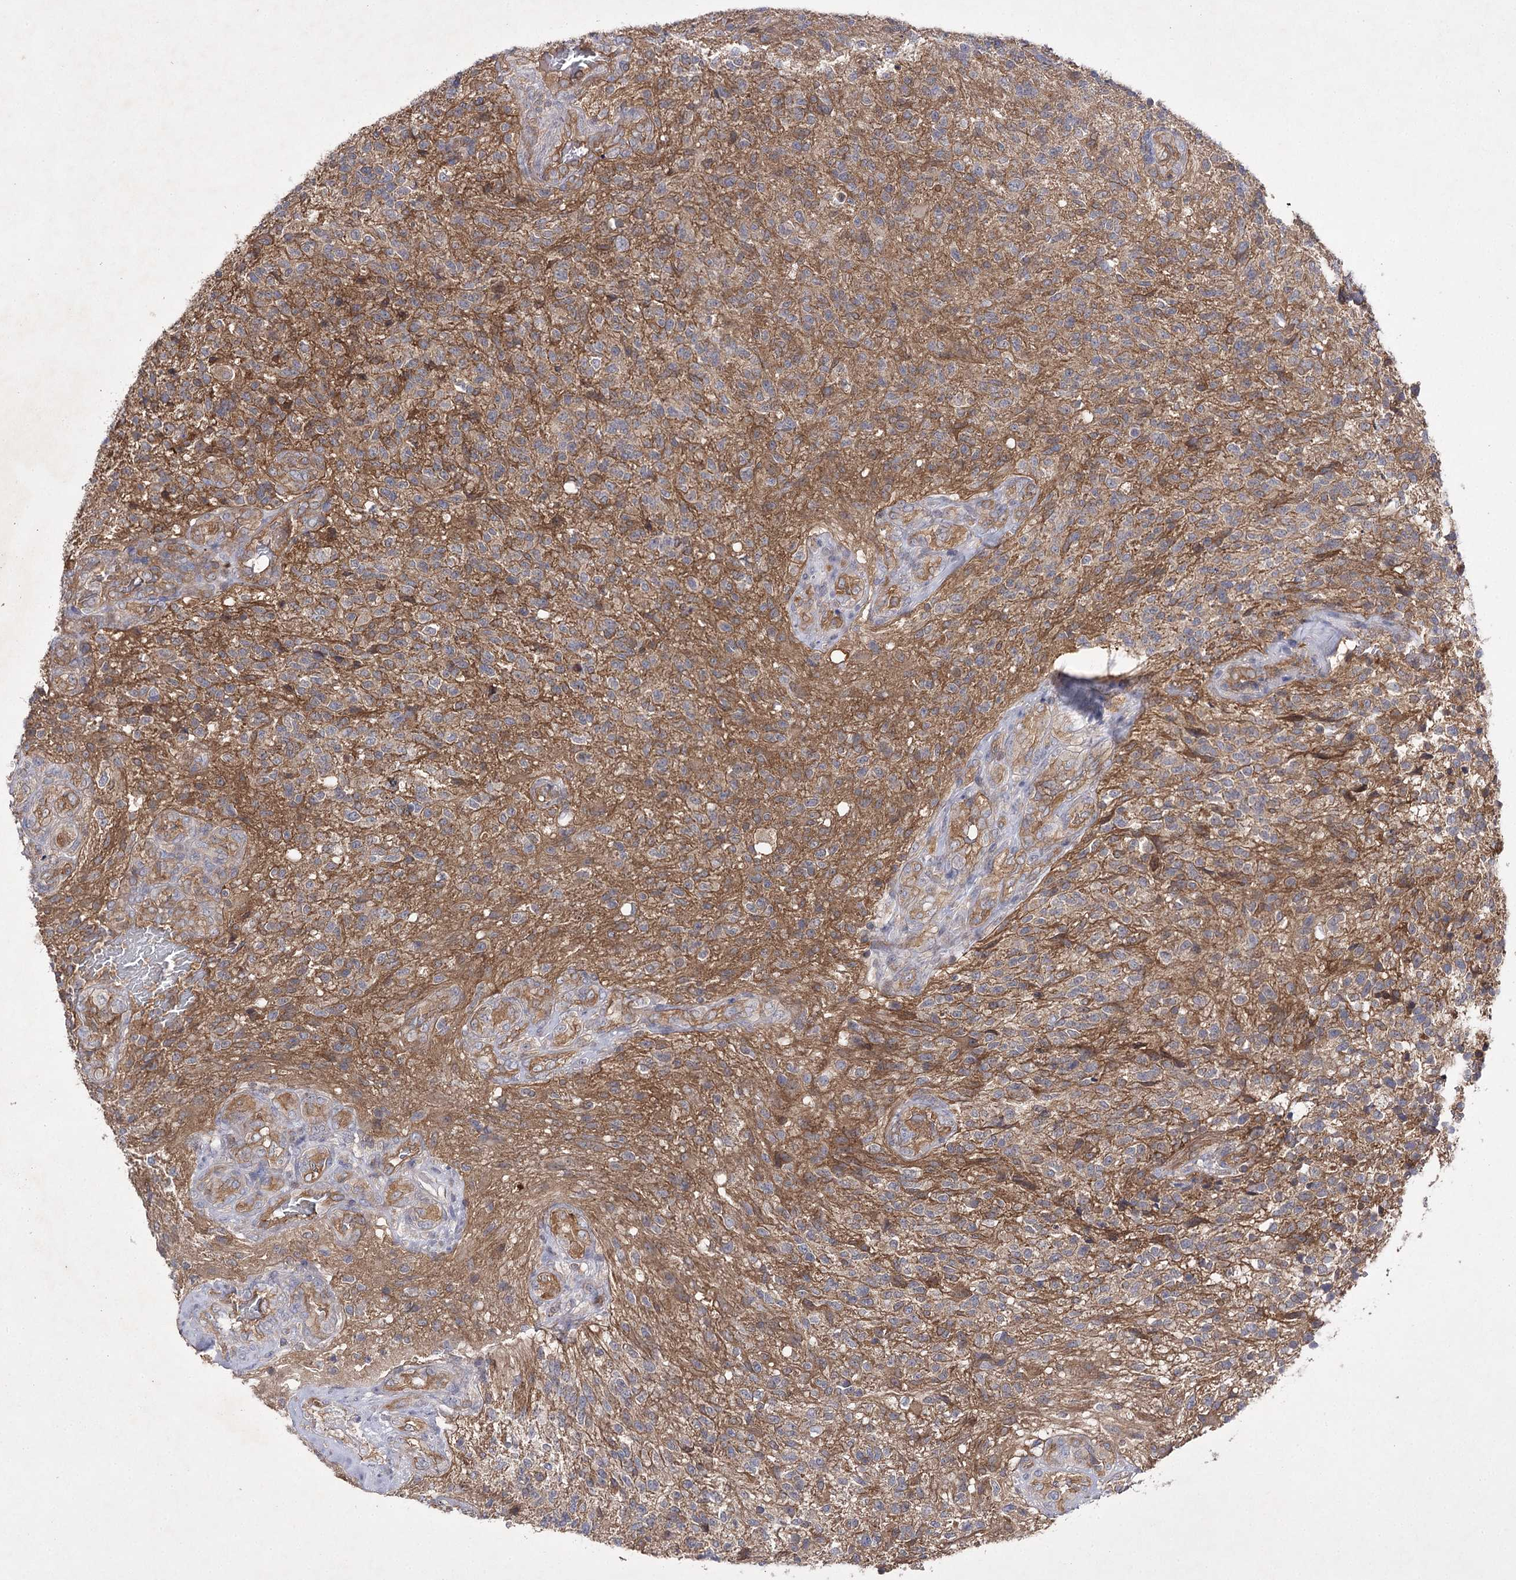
{"staining": {"intensity": "negative", "quantity": "none", "location": "none"}, "tissue": "glioma", "cell_type": "Tumor cells", "image_type": "cancer", "snomed": [{"axis": "morphology", "description": "Glioma, malignant, High grade"}, {"axis": "topography", "description": "Brain"}], "caption": "DAB immunohistochemical staining of malignant glioma (high-grade) demonstrates no significant staining in tumor cells.", "gene": "BCR", "patient": {"sex": "male", "age": 56}}